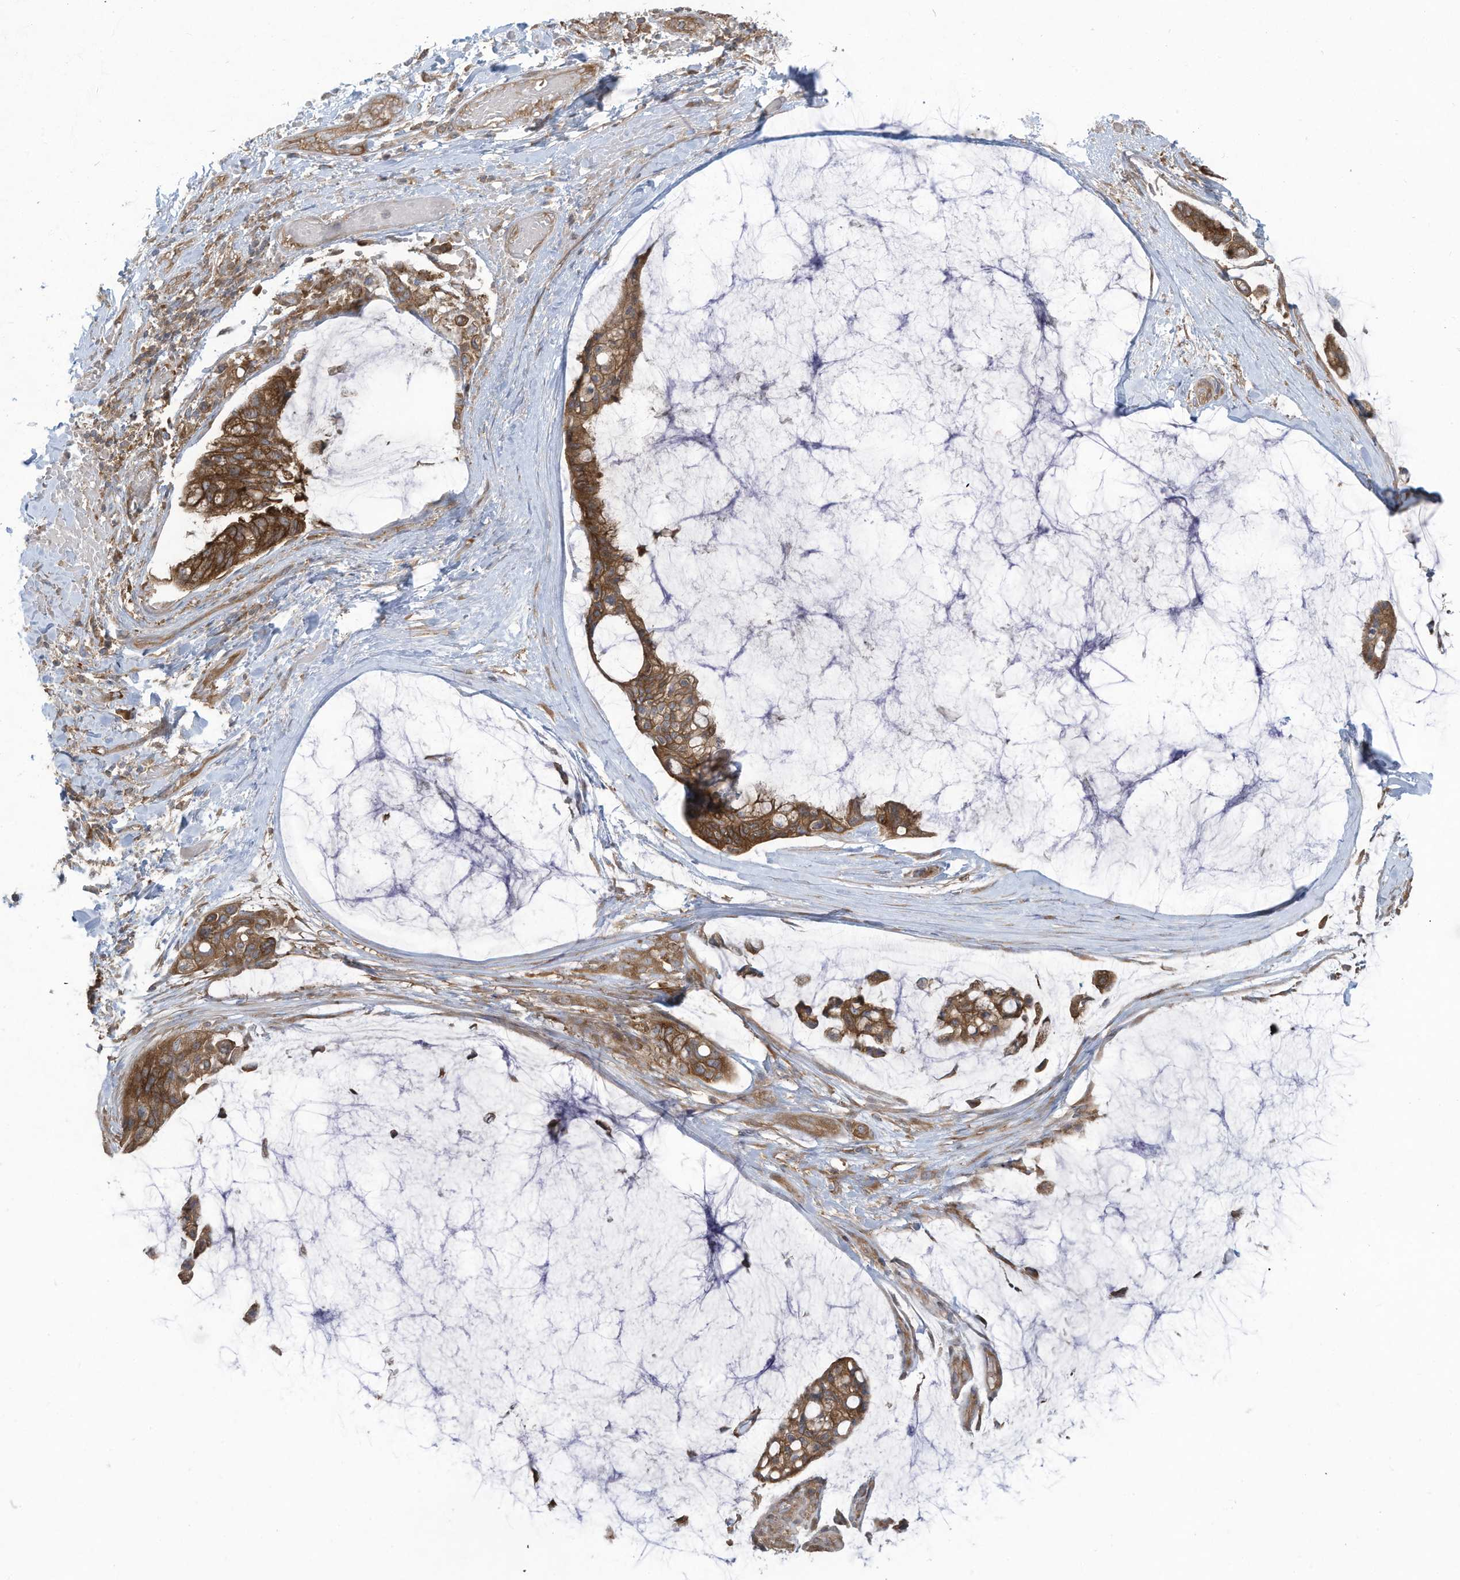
{"staining": {"intensity": "moderate", "quantity": ">75%", "location": "cytoplasmic/membranous"}, "tissue": "ovarian cancer", "cell_type": "Tumor cells", "image_type": "cancer", "snomed": [{"axis": "morphology", "description": "Cystadenocarcinoma, mucinous, NOS"}, {"axis": "topography", "description": "Ovary"}], "caption": "Immunohistochemical staining of human ovarian cancer displays medium levels of moderate cytoplasmic/membranous staining in approximately >75% of tumor cells.", "gene": "OLA1", "patient": {"sex": "female", "age": 39}}